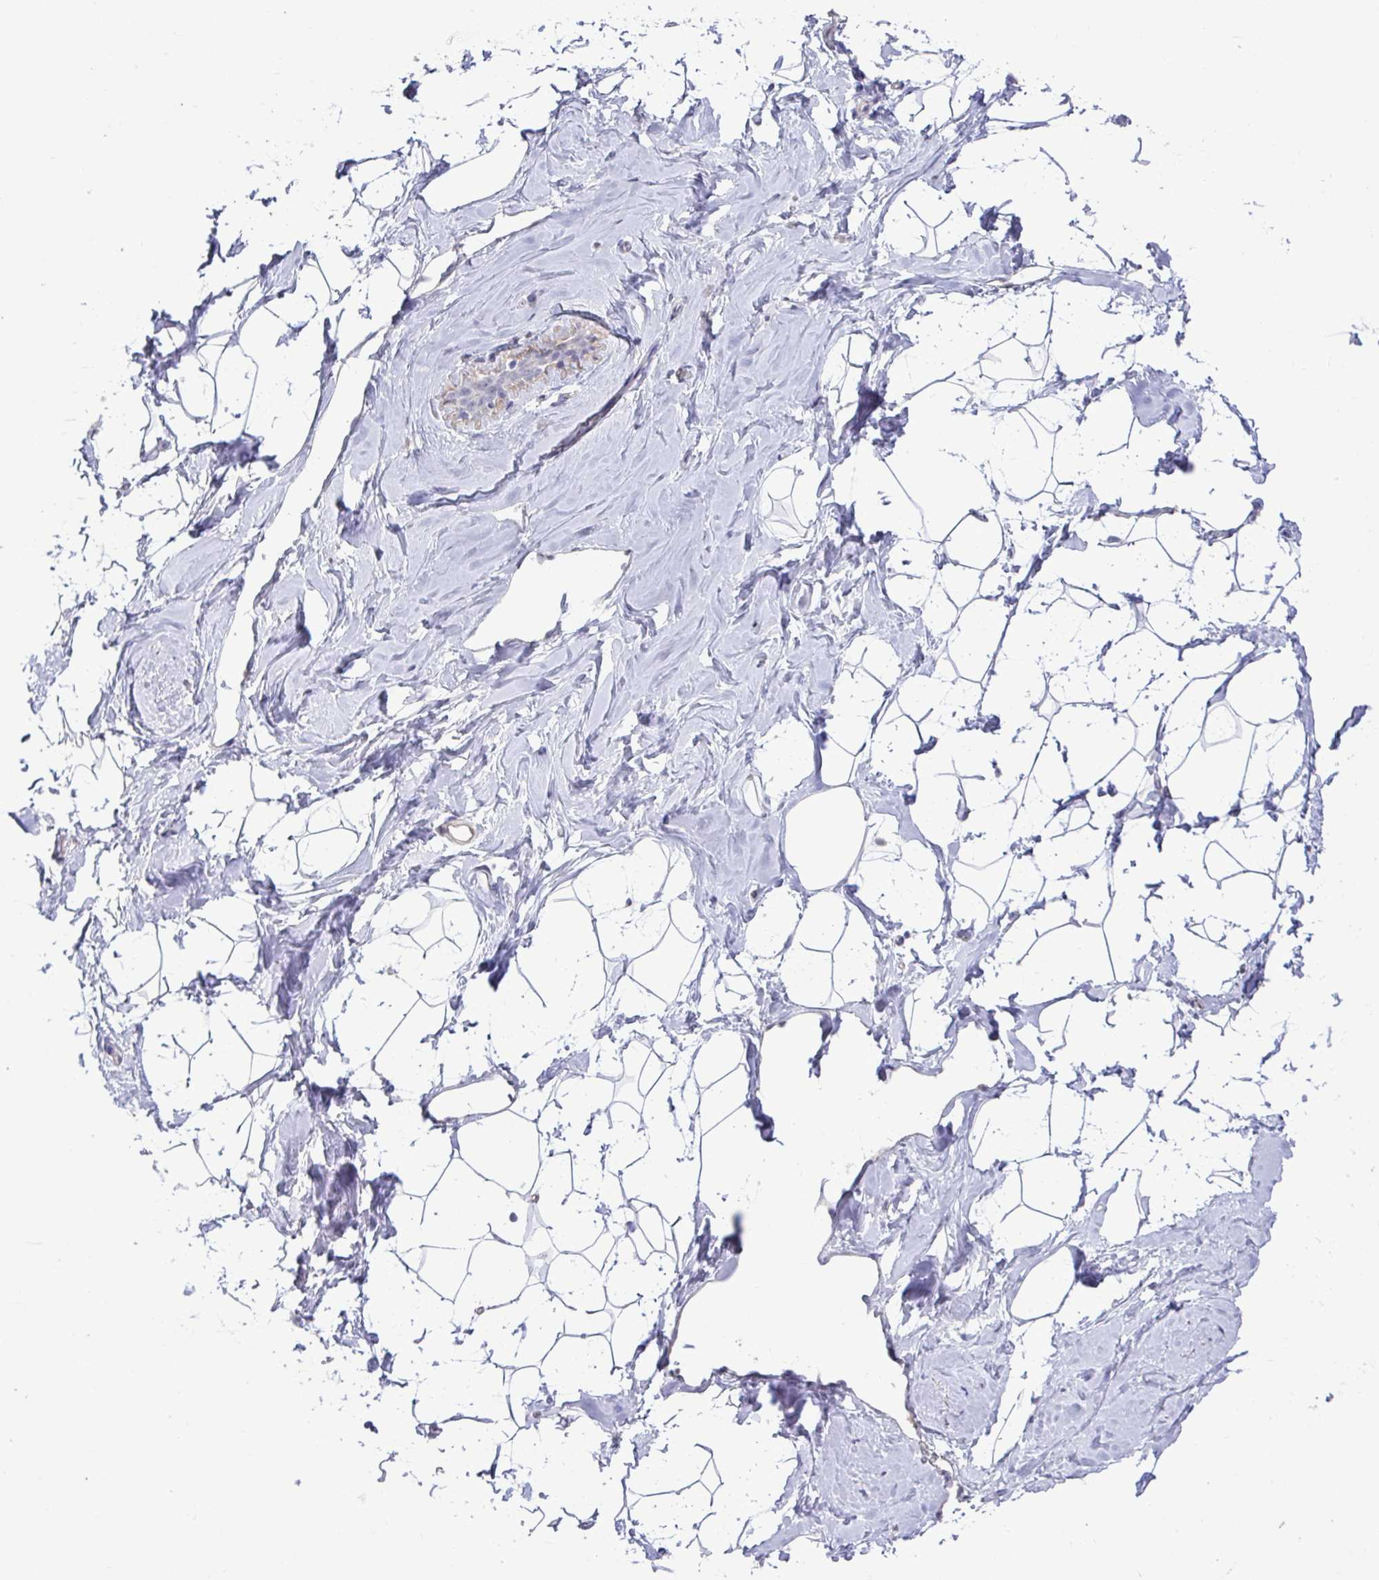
{"staining": {"intensity": "negative", "quantity": "none", "location": "none"}, "tissue": "breast", "cell_type": "Adipocytes", "image_type": "normal", "snomed": [{"axis": "morphology", "description": "Normal tissue, NOS"}, {"axis": "topography", "description": "Breast"}], "caption": "This is a photomicrograph of immunohistochemistry staining of unremarkable breast, which shows no positivity in adipocytes.", "gene": "SLC30A3", "patient": {"sex": "female", "age": 32}}